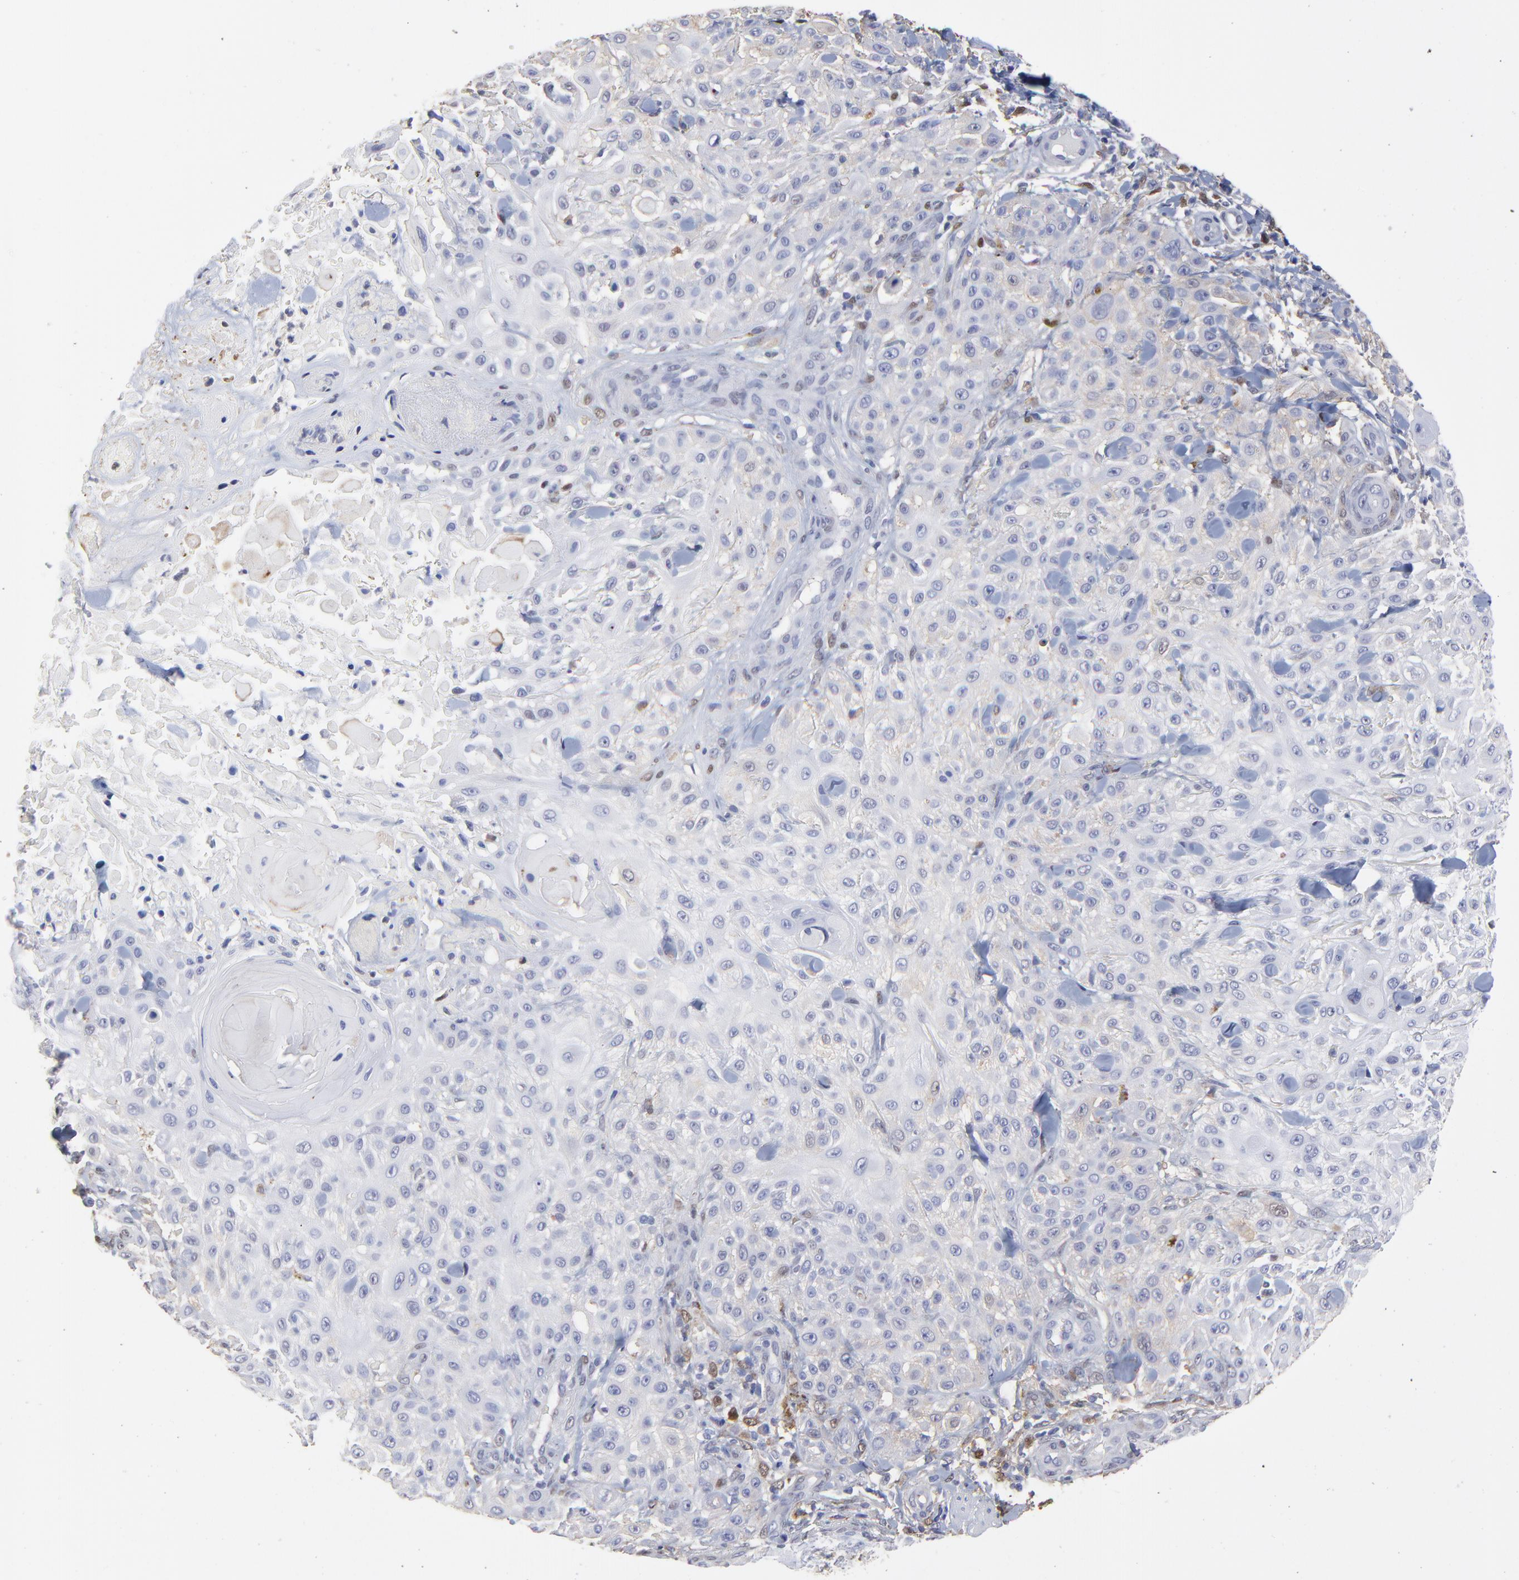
{"staining": {"intensity": "moderate", "quantity": "<25%", "location": "nuclear"}, "tissue": "skin cancer", "cell_type": "Tumor cells", "image_type": "cancer", "snomed": [{"axis": "morphology", "description": "Squamous cell carcinoma, NOS"}, {"axis": "topography", "description": "Skin"}], "caption": "Tumor cells exhibit moderate nuclear staining in about <25% of cells in squamous cell carcinoma (skin). The staining is performed using DAB brown chromogen to label protein expression. The nuclei are counter-stained blue using hematoxylin.", "gene": "SMARCA1", "patient": {"sex": "female", "age": 42}}